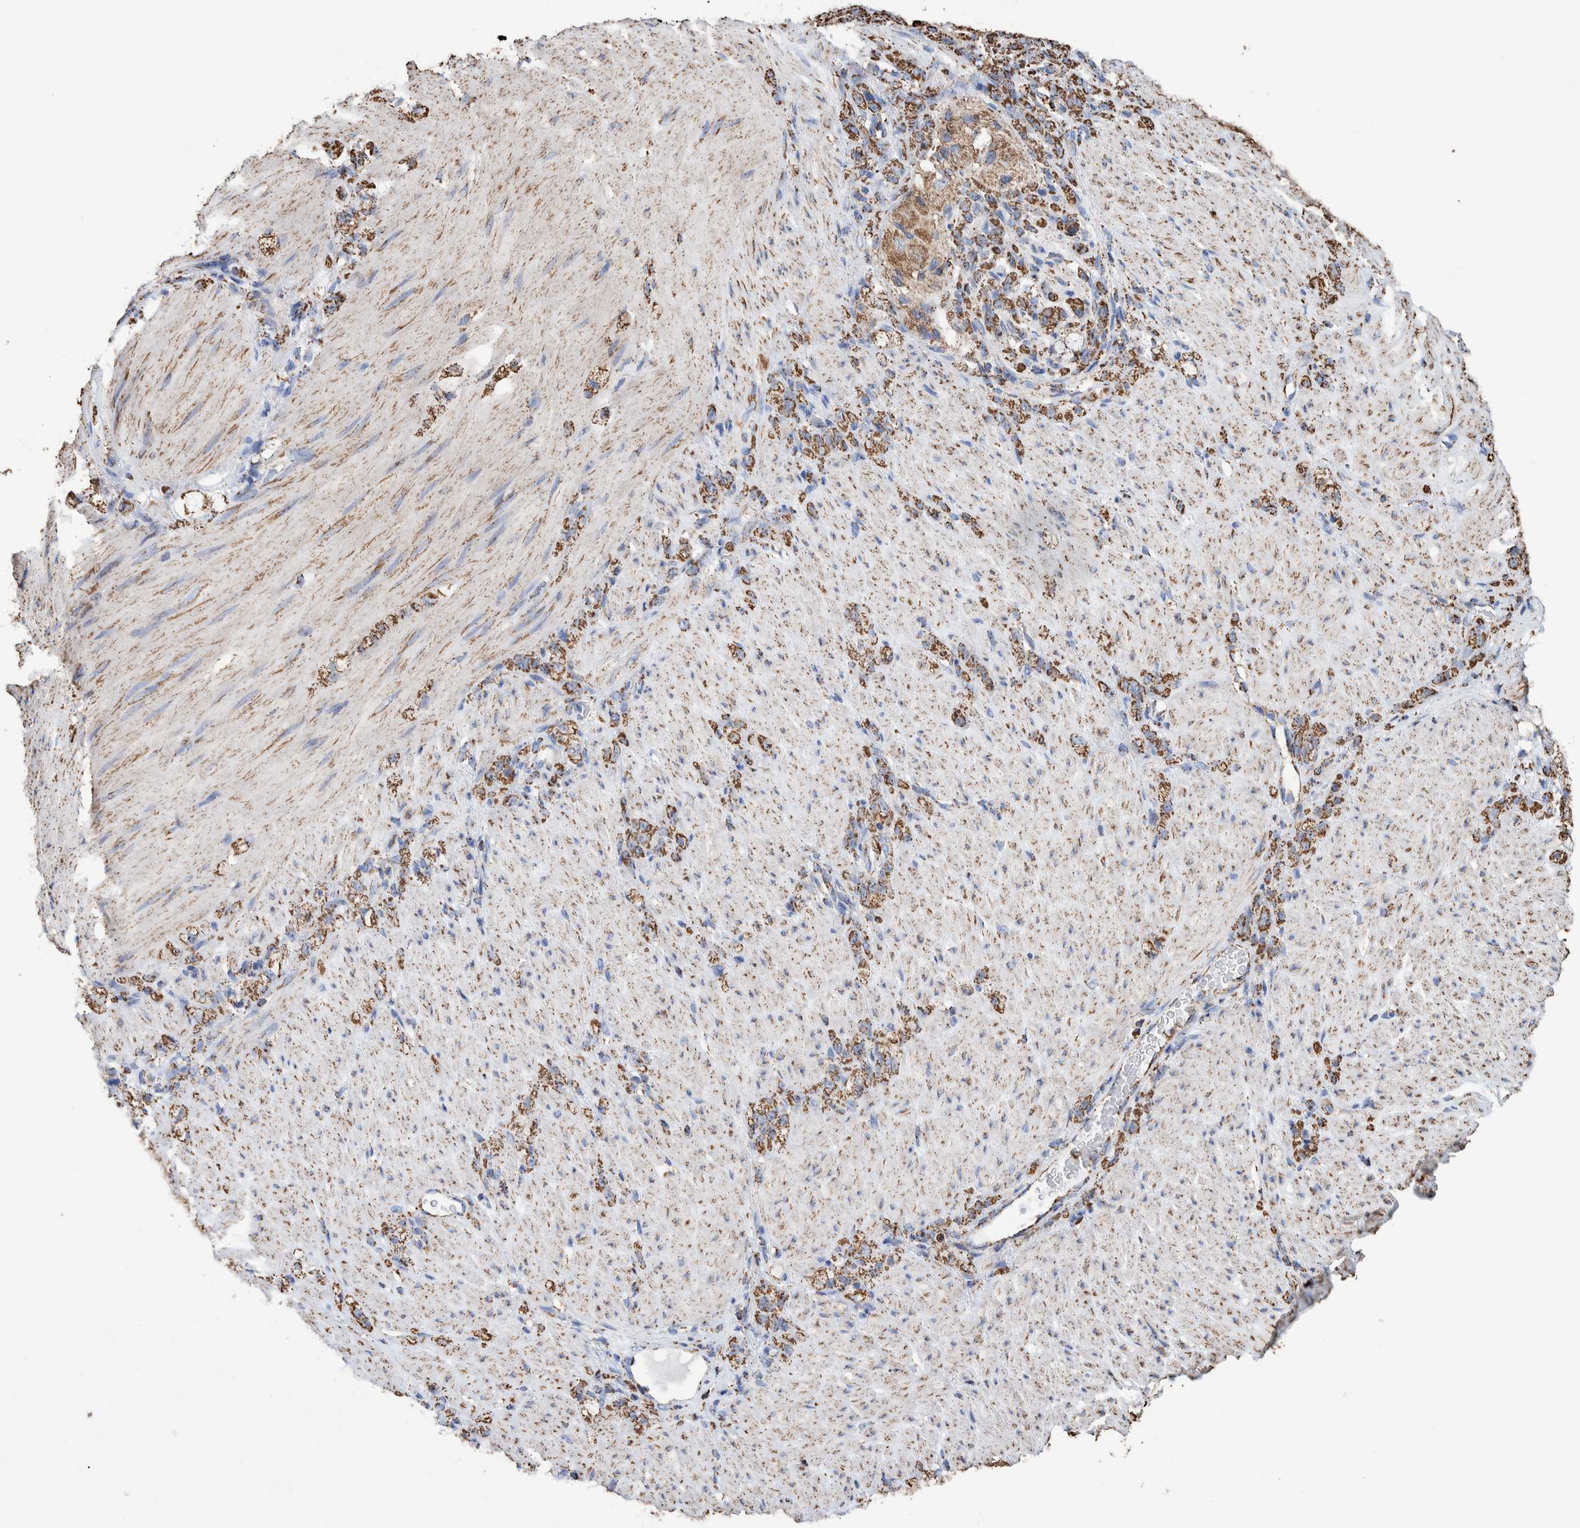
{"staining": {"intensity": "strong", "quantity": ">75%", "location": "cytoplasmic/membranous"}, "tissue": "stomach cancer", "cell_type": "Tumor cells", "image_type": "cancer", "snomed": [{"axis": "morphology", "description": "Normal tissue, NOS"}, {"axis": "morphology", "description": "Adenocarcinoma, NOS"}, {"axis": "topography", "description": "Stomach"}], "caption": "Immunohistochemistry of human stomach adenocarcinoma displays high levels of strong cytoplasmic/membranous staining in about >75% of tumor cells. (DAB (3,3'-diaminobenzidine) IHC, brown staining for protein, blue staining for nuclei).", "gene": "VPS26C", "patient": {"sex": "male", "age": 82}}